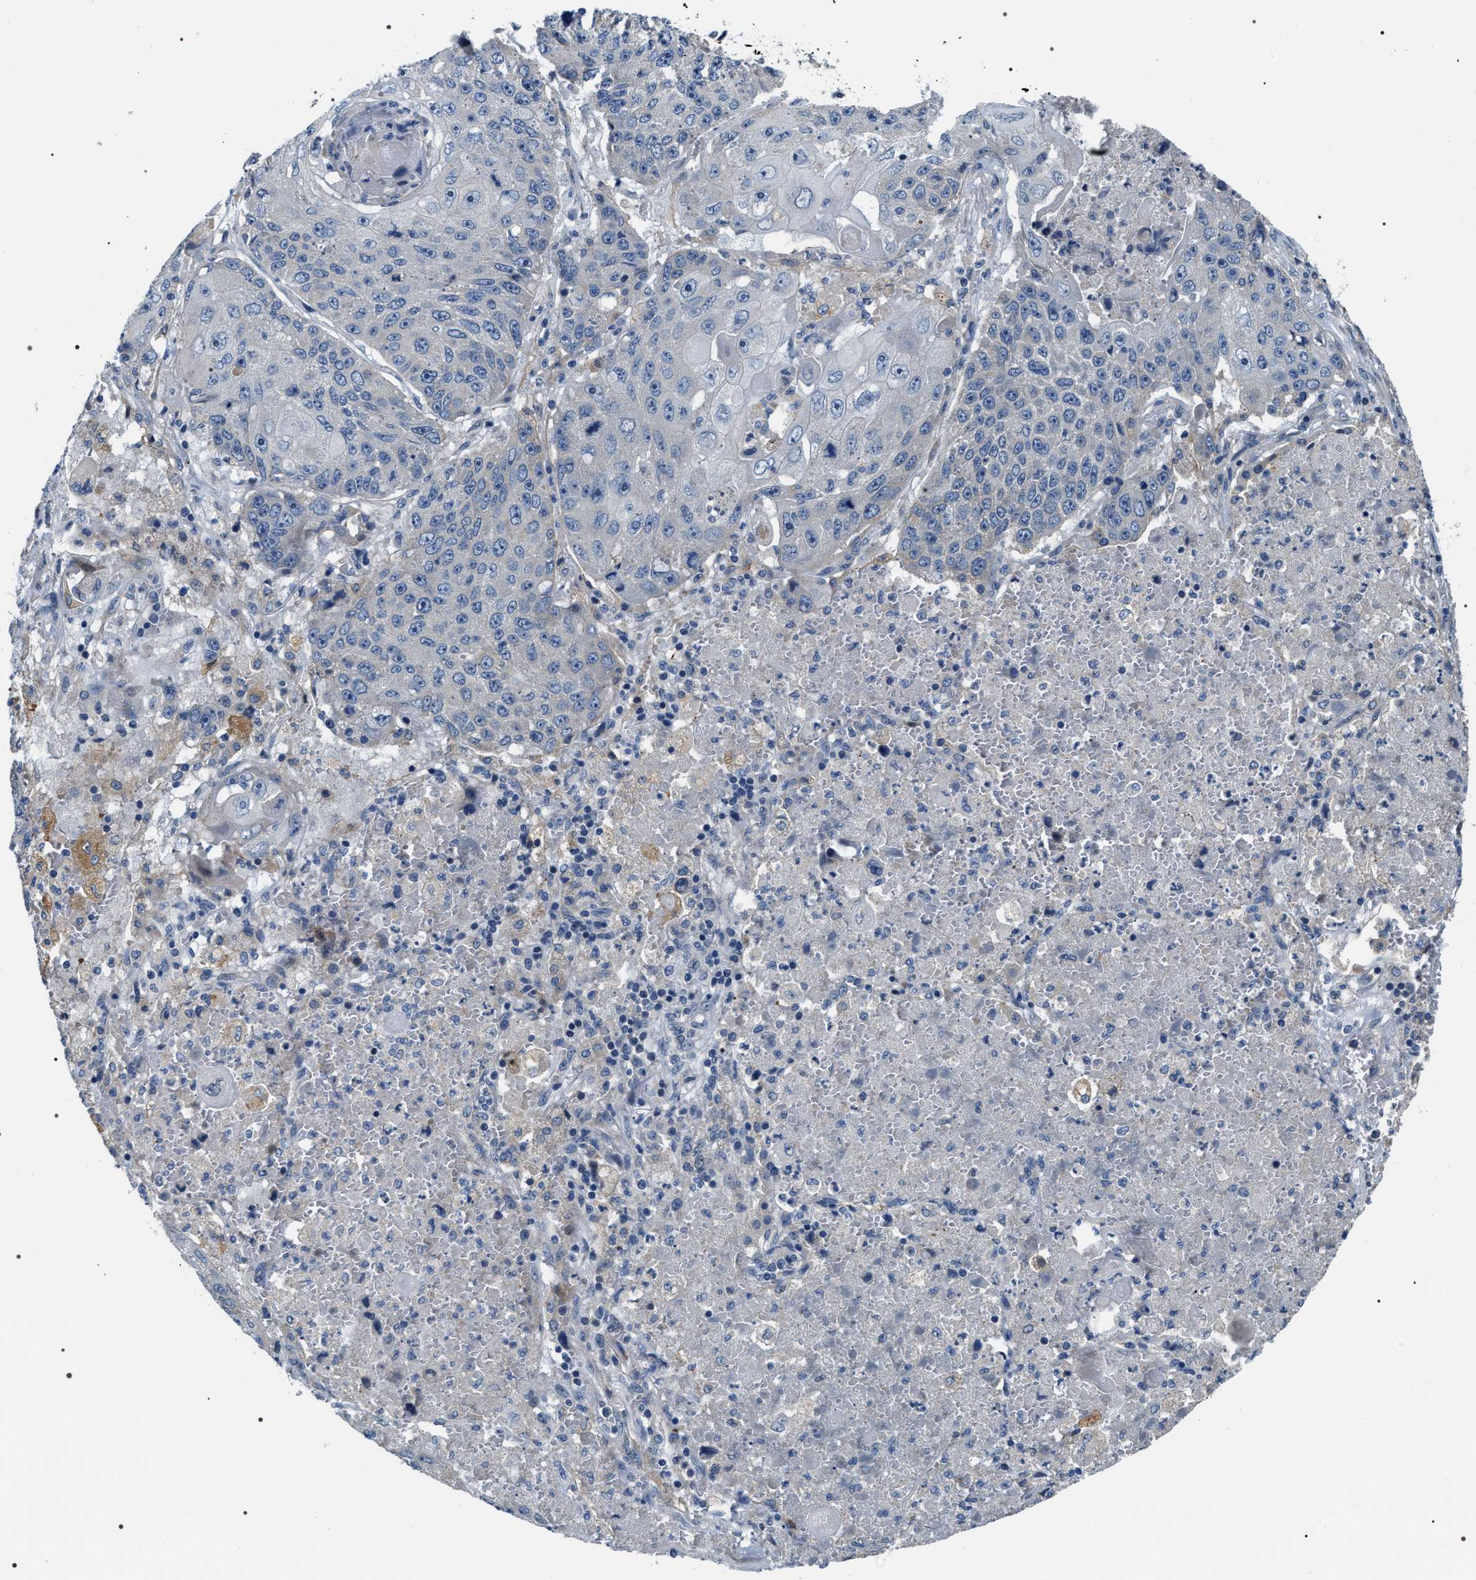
{"staining": {"intensity": "negative", "quantity": "none", "location": "none"}, "tissue": "lung cancer", "cell_type": "Tumor cells", "image_type": "cancer", "snomed": [{"axis": "morphology", "description": "Squamous cell carcinoma, NOS"}, {"axis": "topography", "description": "Lung"}], "caption": "DAB (3,3'-diaminobenzidine) immunohistochemical staining of human lung cancer exhibits no significant staining in tumor cells.", "gene": "IFT81", "patient": {"sex": "male", "age": 61}}